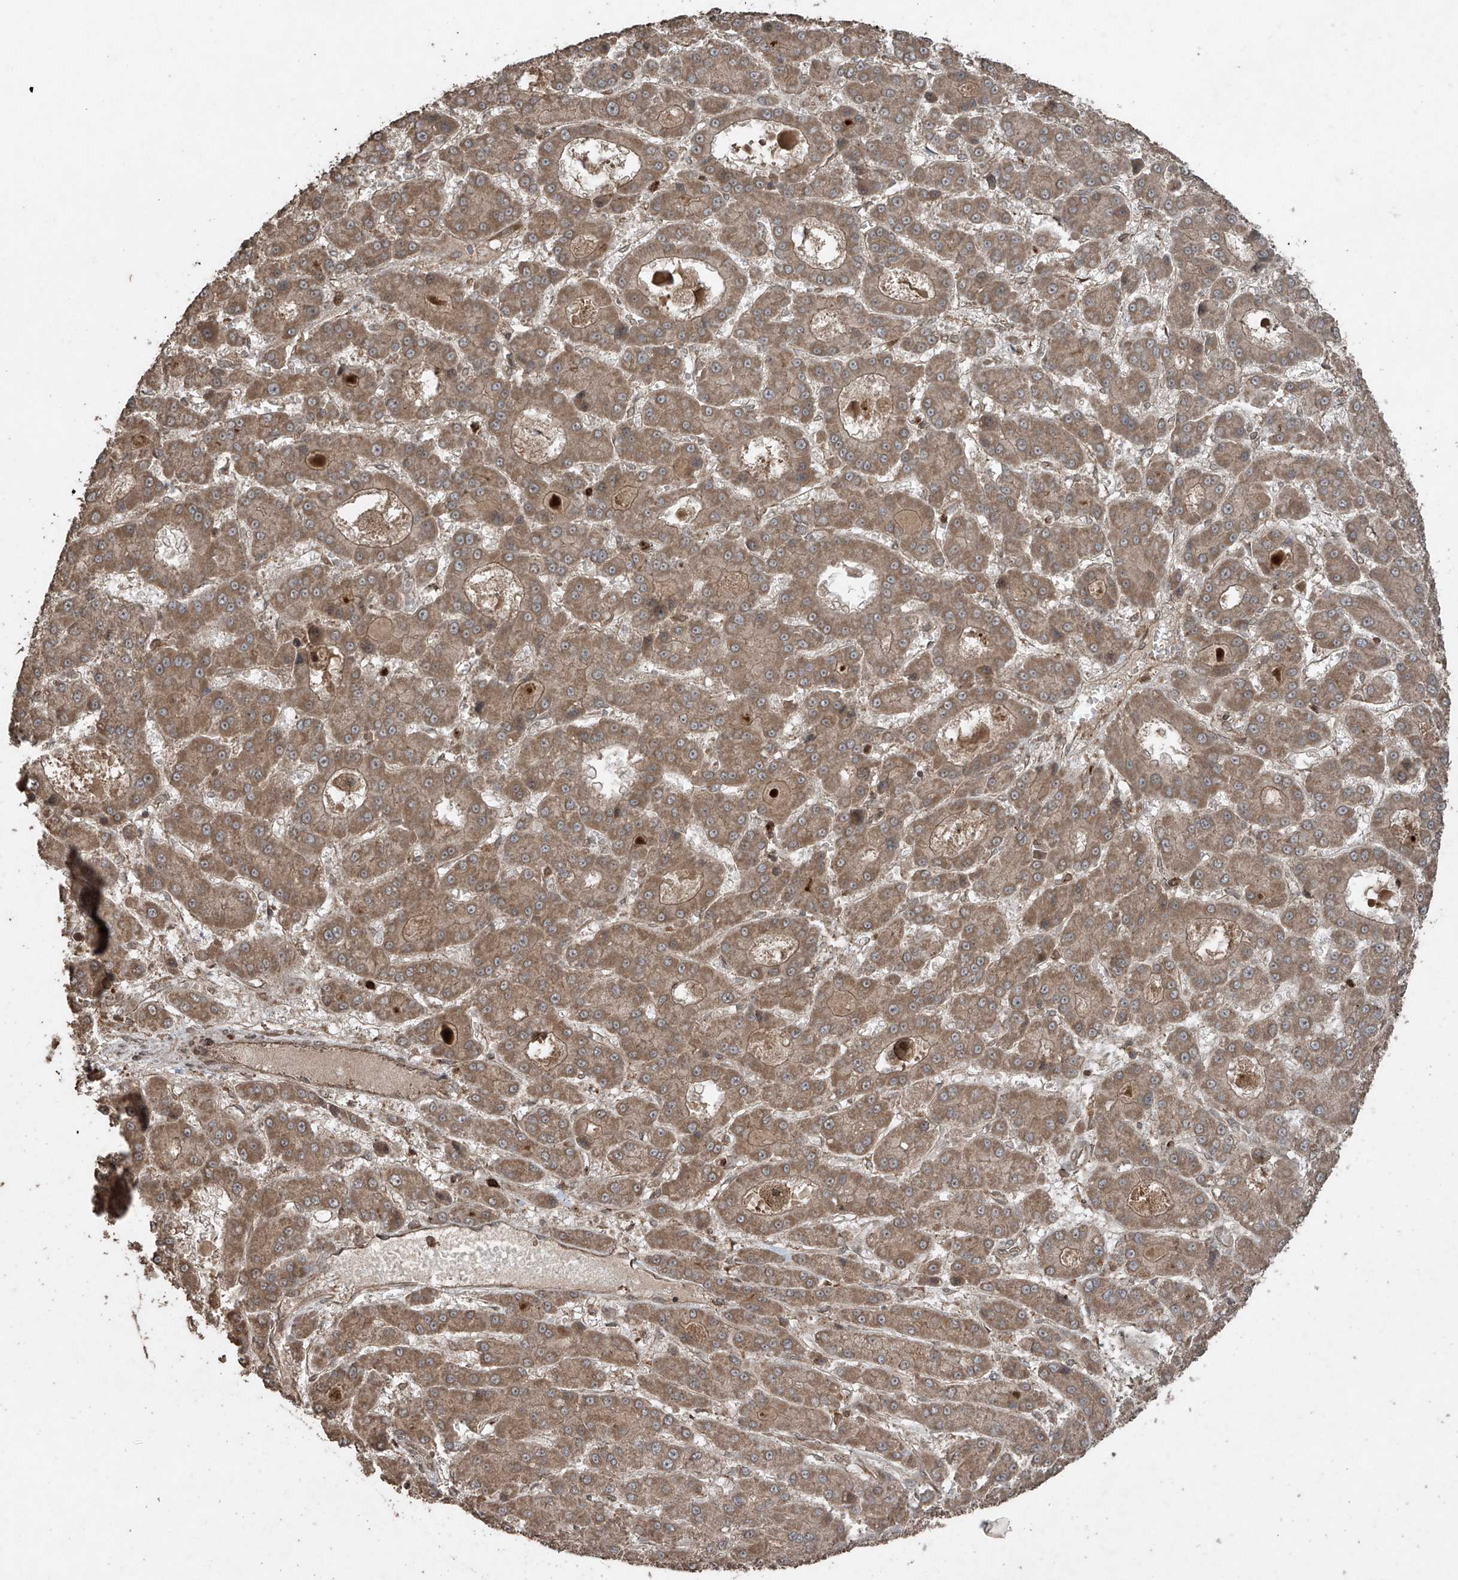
{"staining": {"intensity": "moderate", "quantity": ">75%", "location": "cytoplasmic/membranous"}, "tissue": "liver cancer", "cell_type": "Tumor cells", "image_type": "cancer", "snomed": [{"axis": "morphology", "description": "Carcinoma, Hepatocellular, NOS"}, {"axis": "topography", "description": "Liver"}], "caption": "Protein expression analysis of hepatocellular carcinoma (liver) displays moderate cytoplasmic/membranous staining in about >75% of tumor cells.", "gene": "PGPEP1", "patient": {"sex": "male", "age": 70}}